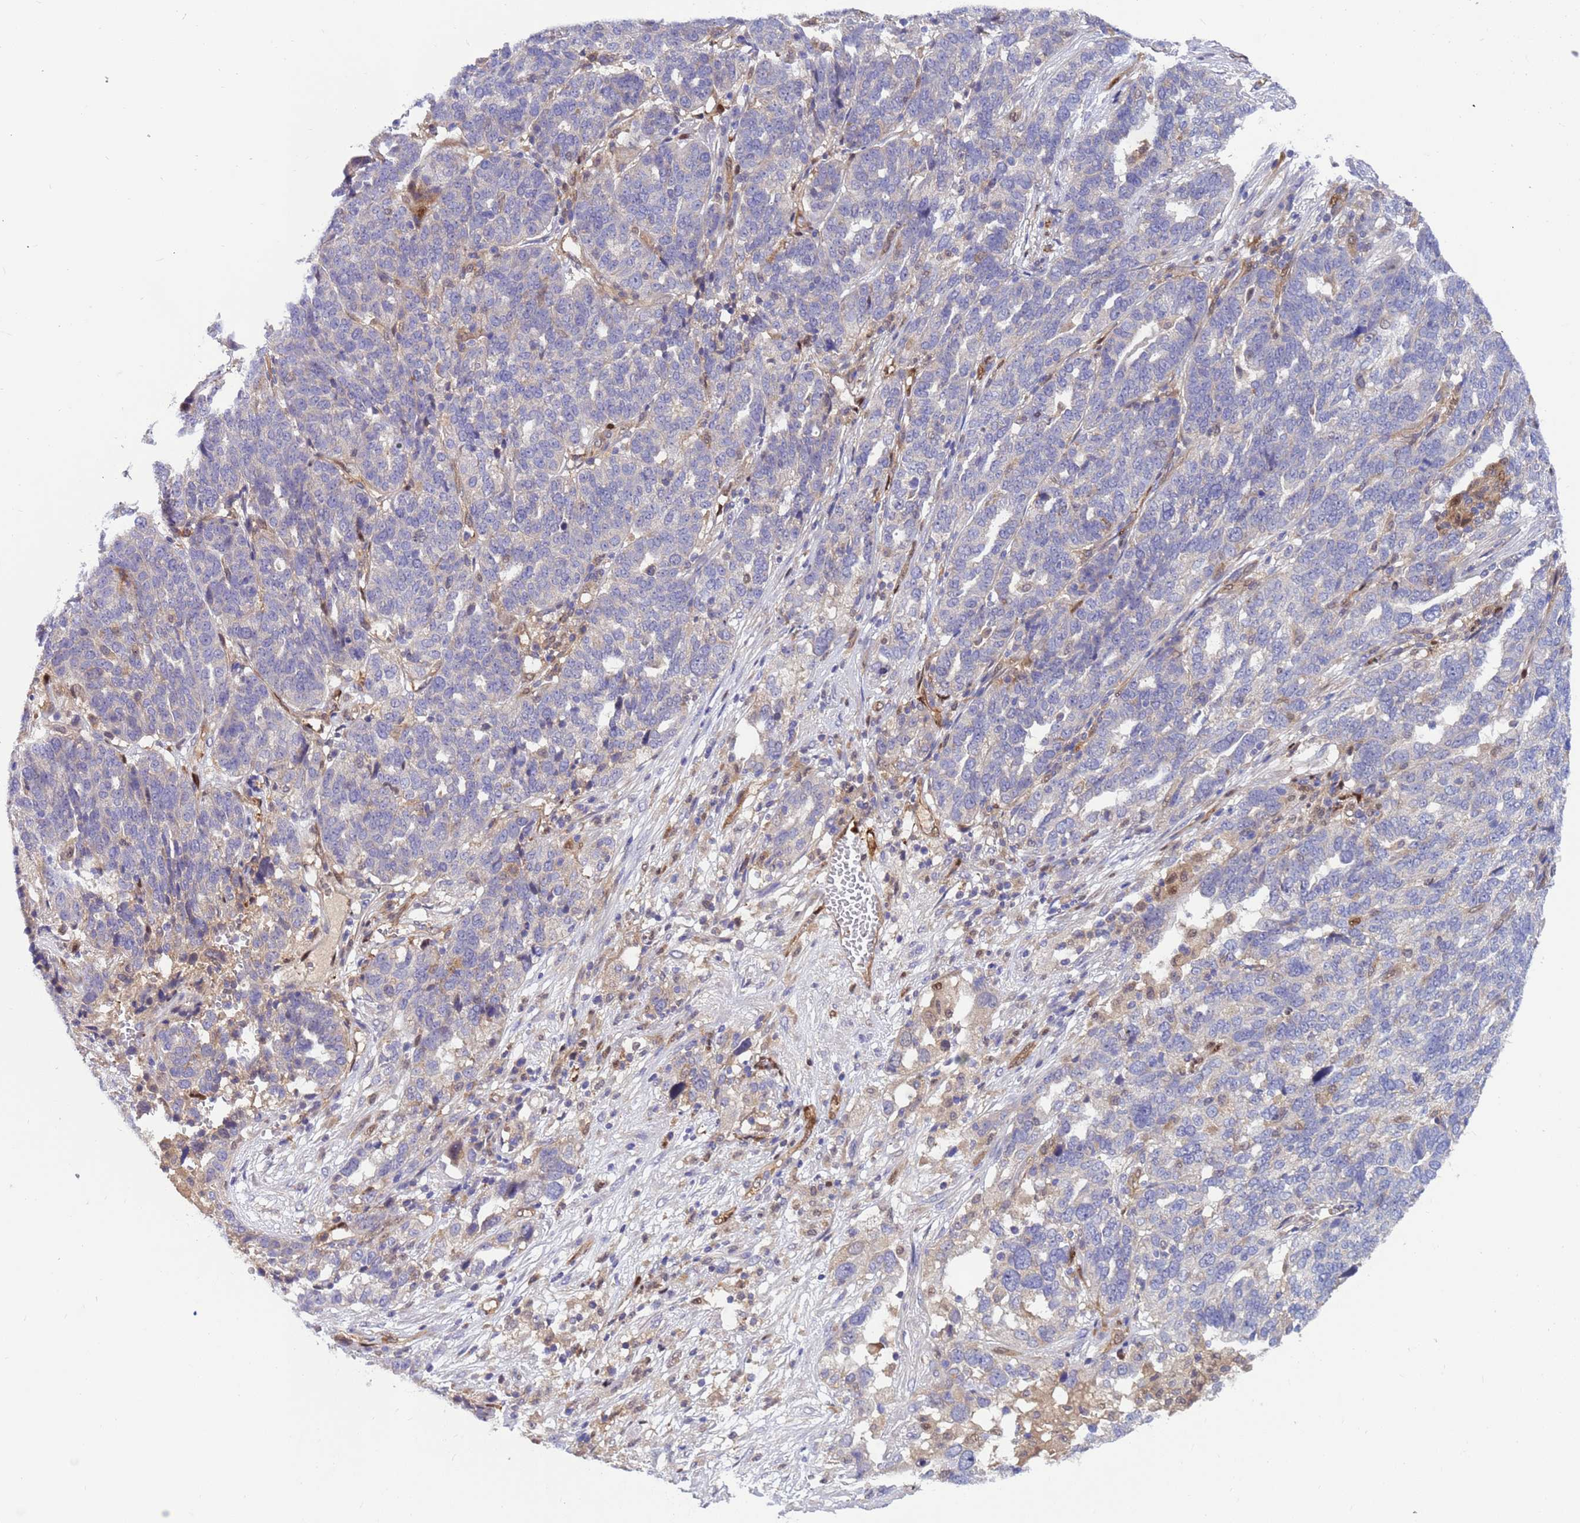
{"staining": {"intensity": "negative", "quantity": "none", "location": "none"}, "tissue": "ovarian cancer", "cell_type": "Tumor cells", "image_type": "cancer", "snomed": [{"axis": "morphology", "description": "Cystadenocarcinoma, serous, NOS"}, {"axis": "topography", "description": "Ovary"}], "caption": "High magnification brightfield microscopy of serous cystadenocarcinoma (ovarian) stained with DAB (3,3'-diaminobenzidine) (brown) and counterstained with hematoxylin (blue): tumor cells show no significant expression. The staining was performed using DAB (3,3'-diaminobenzidine) to visualize the protein expression in brown, while the nuclei were stained in blue with hematoxylin (Magnification: 20x).", "gene": "FOXRED1", "patient": {"sex": "female", "age": 59}}